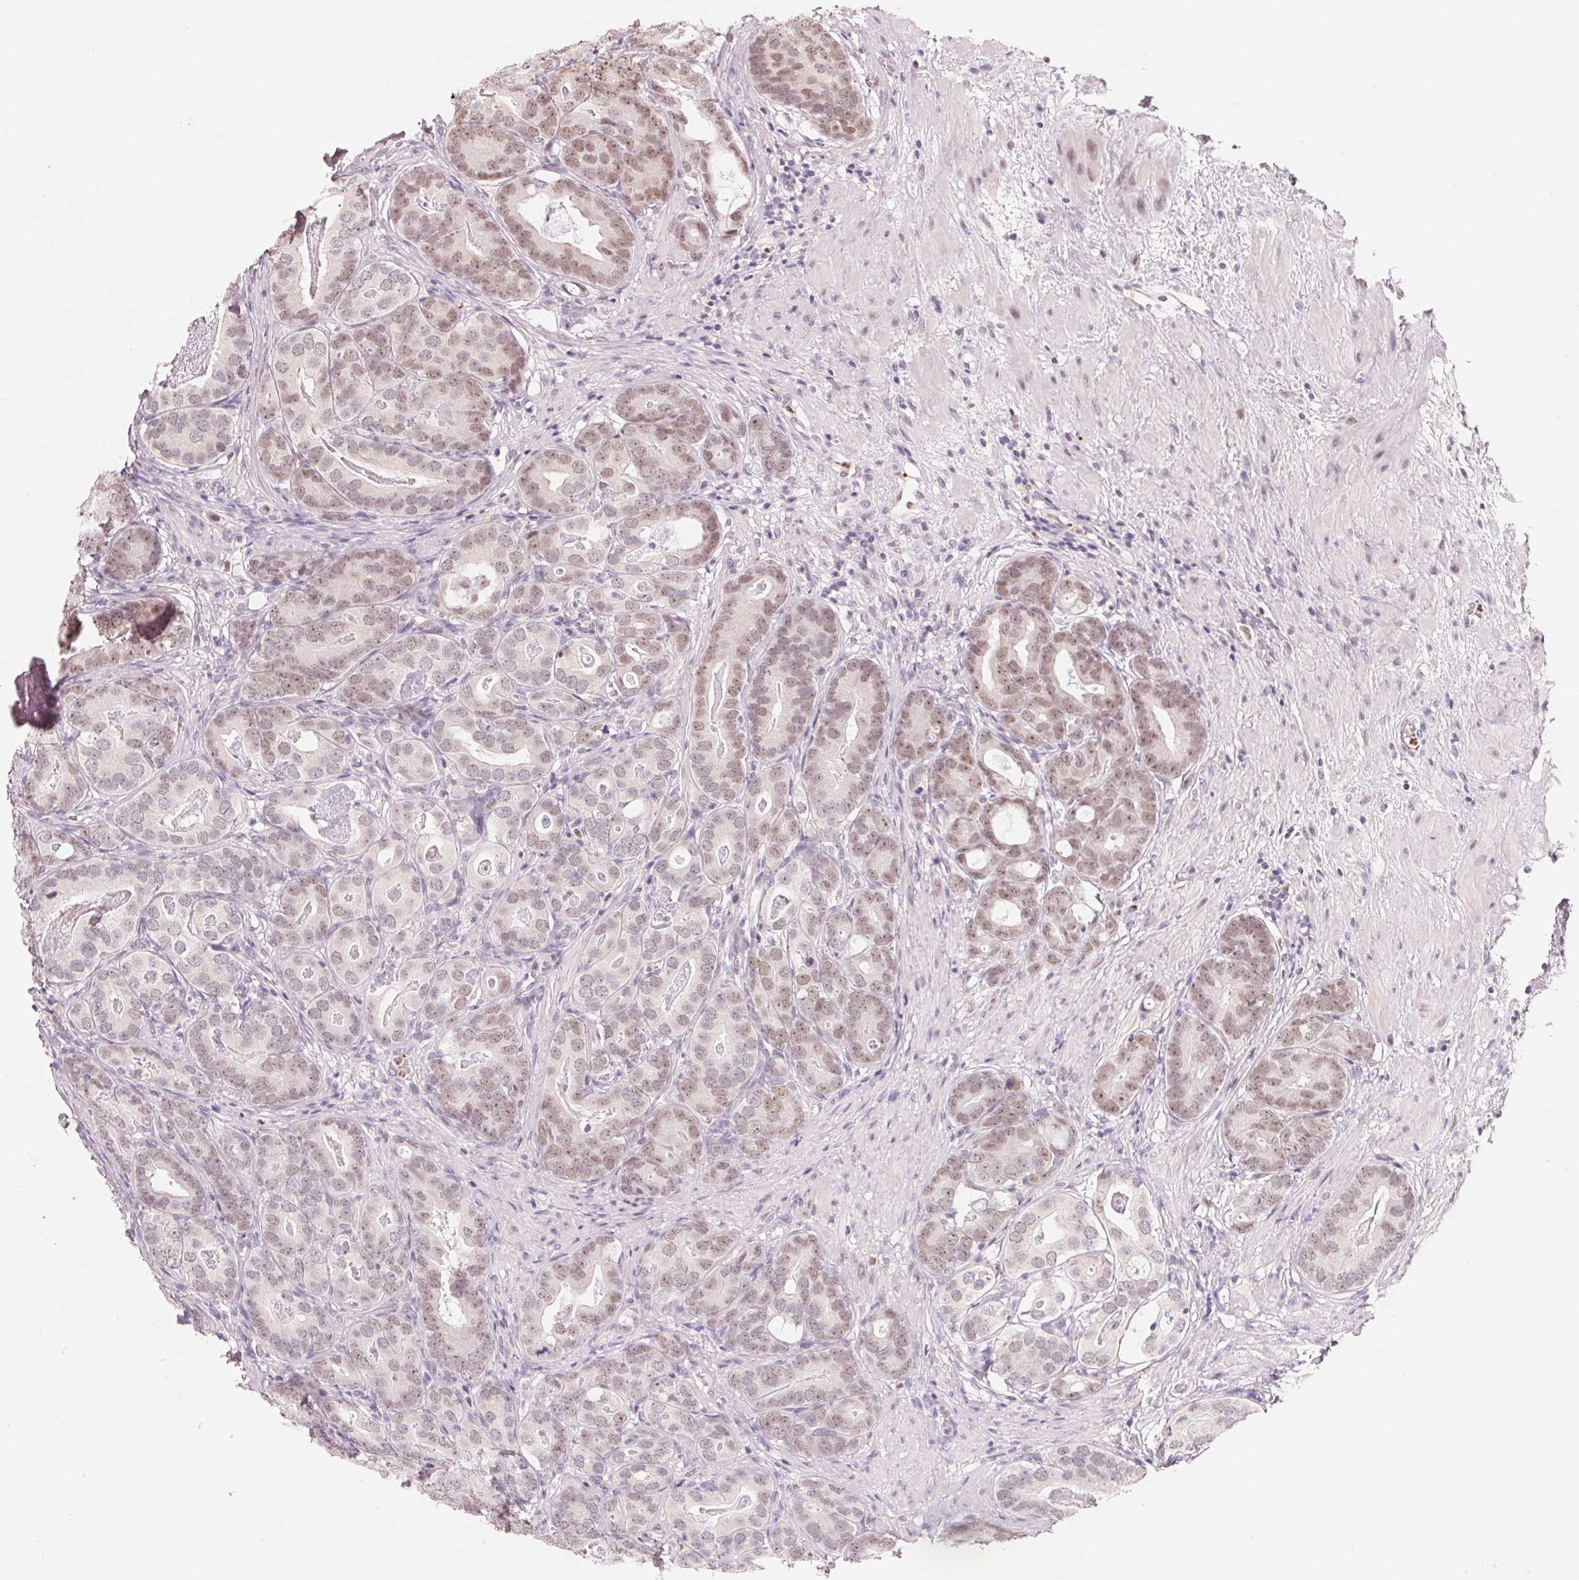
{"staining": {"intensity": "weak", "quantity": ">75%", "location": "nuclear"}, "tissue": "prostate cancer", "cell_type": "Tumor cells", "image_type": "cancer", "snomed": [{"axis": "morphology", "description": "Adenocarcinoma, Low grade"}, {"axis": "topography", "description": "Prostate and seminal vesicle, NOS"}], "caption": "A brown stain labels weak nuclear expression of a protein in human prostate cancer tumor cells.", "gene": "ARHGAP22", "patient": {"sex": "male", "age": 71}}